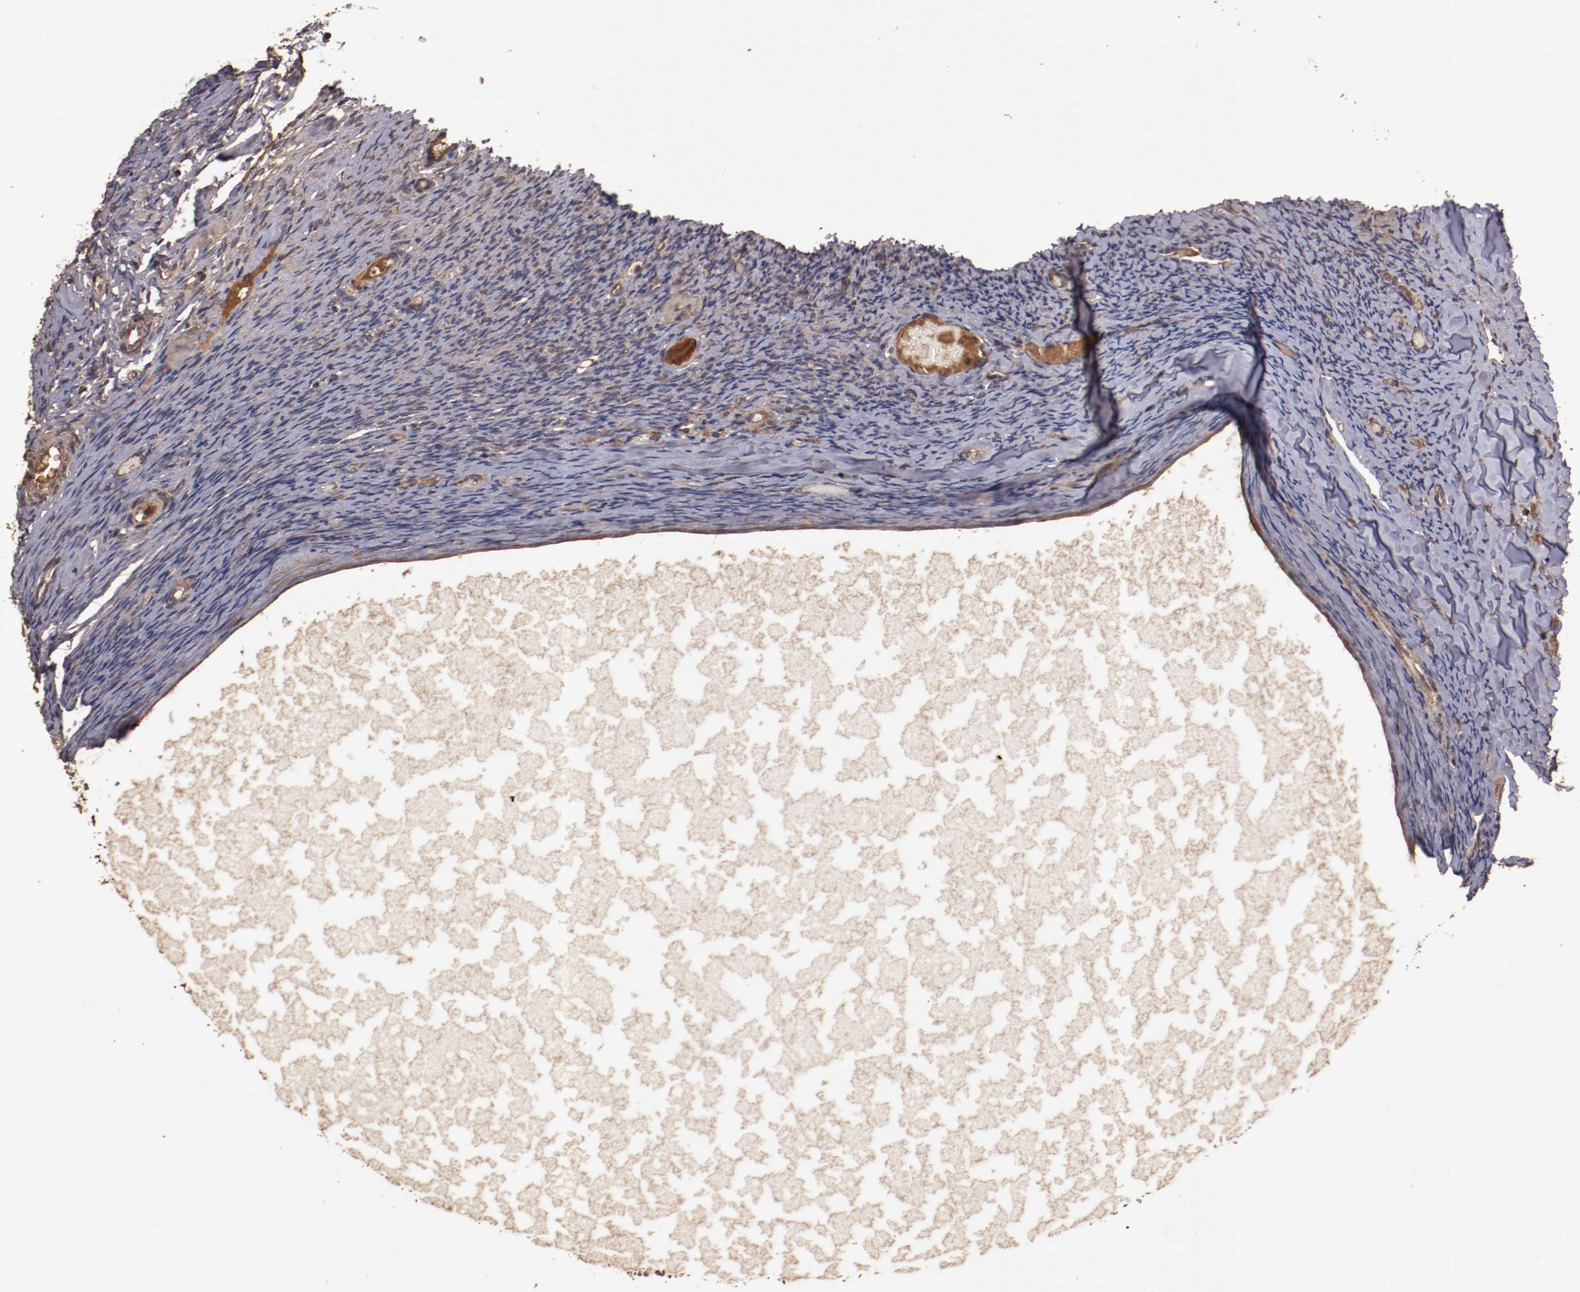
{"staining": {"intensity": "moderate", "quantity": ">75%", "location": "cytoplasmic/membranous"}, "tissue": "ovary", "cell_type": "Follicle cells", "image_type": "normal", "snomed": [{"axis": "morphology", "description": "Normal tissue, NOS"}, {"axis": "topography", "description": "Ovary"}], "caption": "Ovary stained with IHC reveals moderate cytoplasmic/membranous staining in about >75% of follicle cells.", "gene": "TXNDC16", "patient": {"sex": "female", "age": 60}}